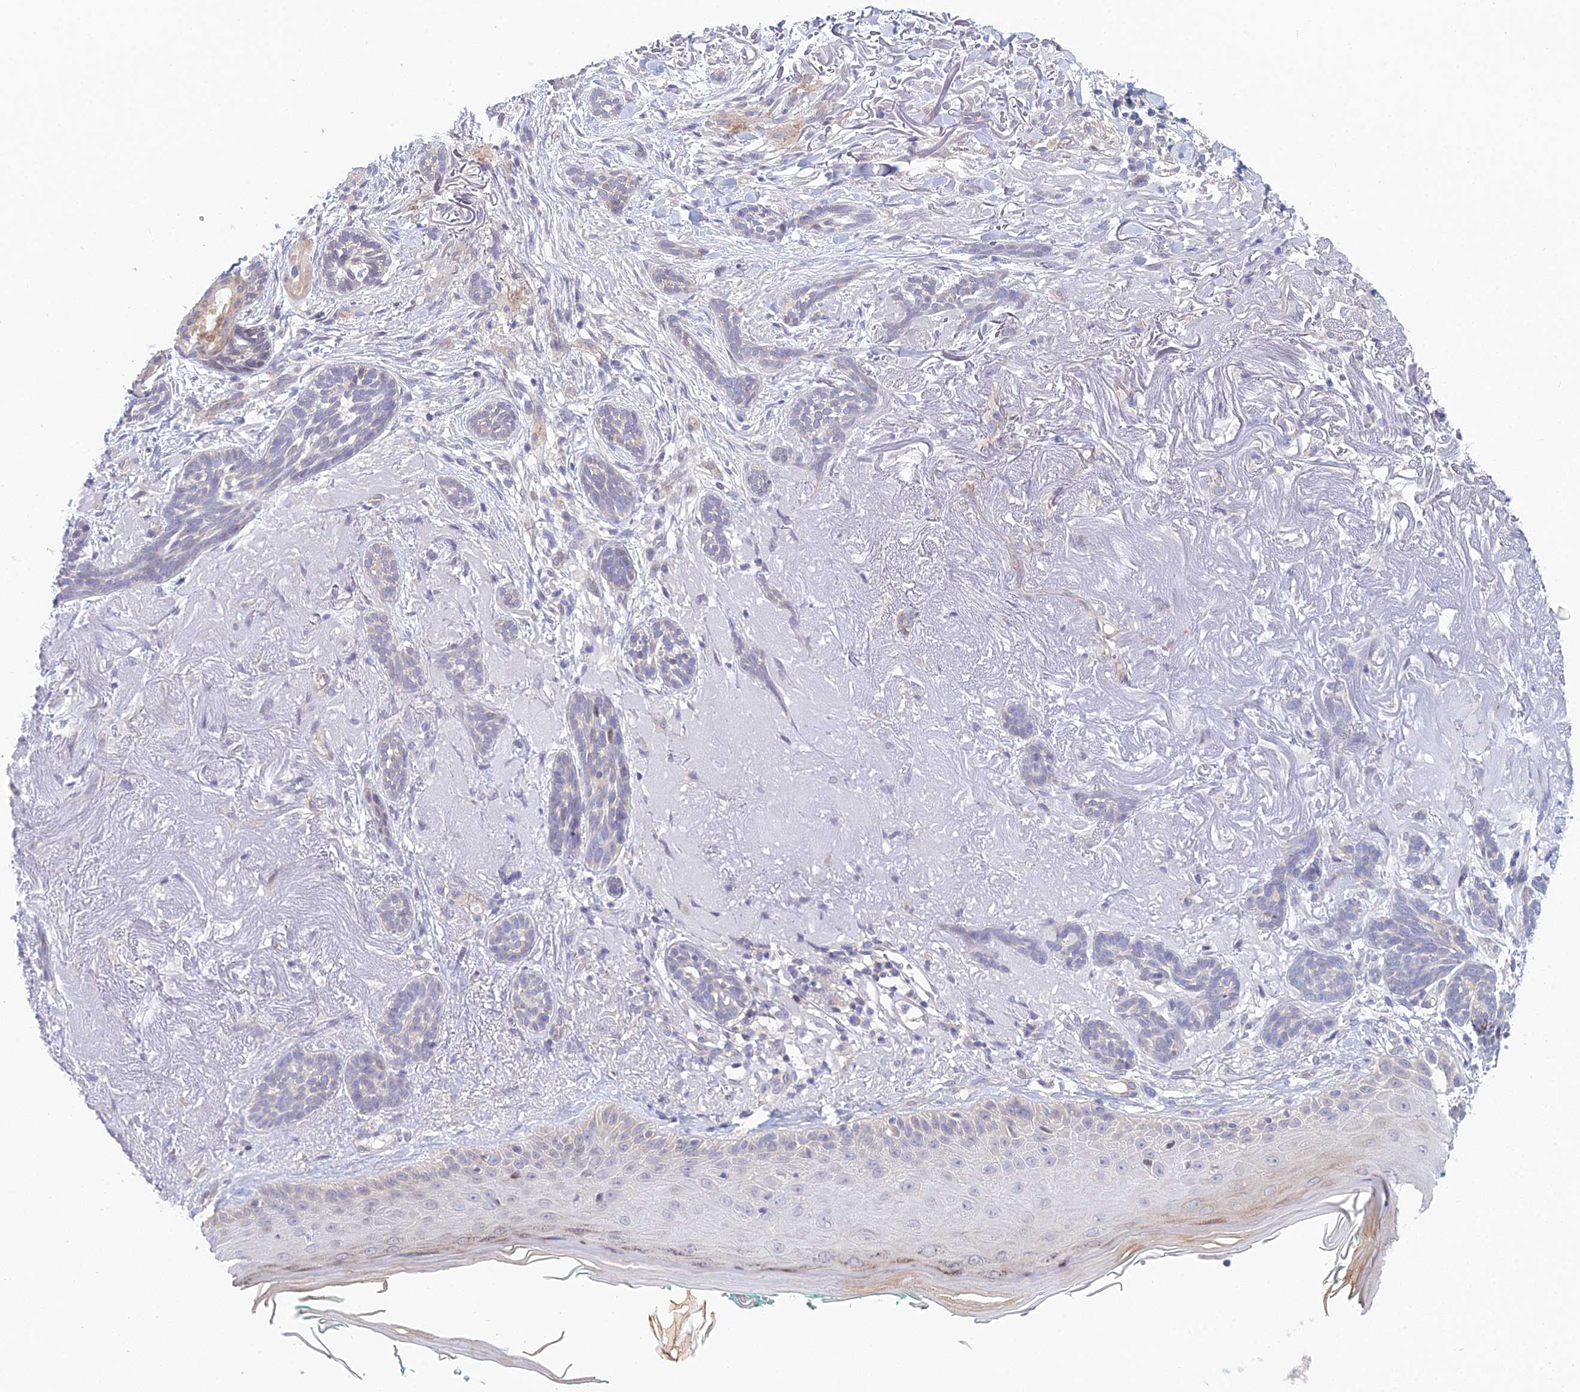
{"staining": {"intensity": "negative", "quantity": "none", "location": "none"}, "tissue": "skin cancer", "cell_type": "Tumor cells", "image_type": "cancer", "snomed": [{"axis": "morphology", "description": "Basal cell carcinoma"}, {"axis": "topography", "description": "Skin"}], "caption": "Immunohistochemical staining of human skin cancer (basal cell carcinoma) shows no significant expression in tumor cells. (Brightfield microscopy of DAB immunohistochemistry (IHC) at high magnification).", "gene": "METTL26", "patient": {"sex": "male", "age": 71}}